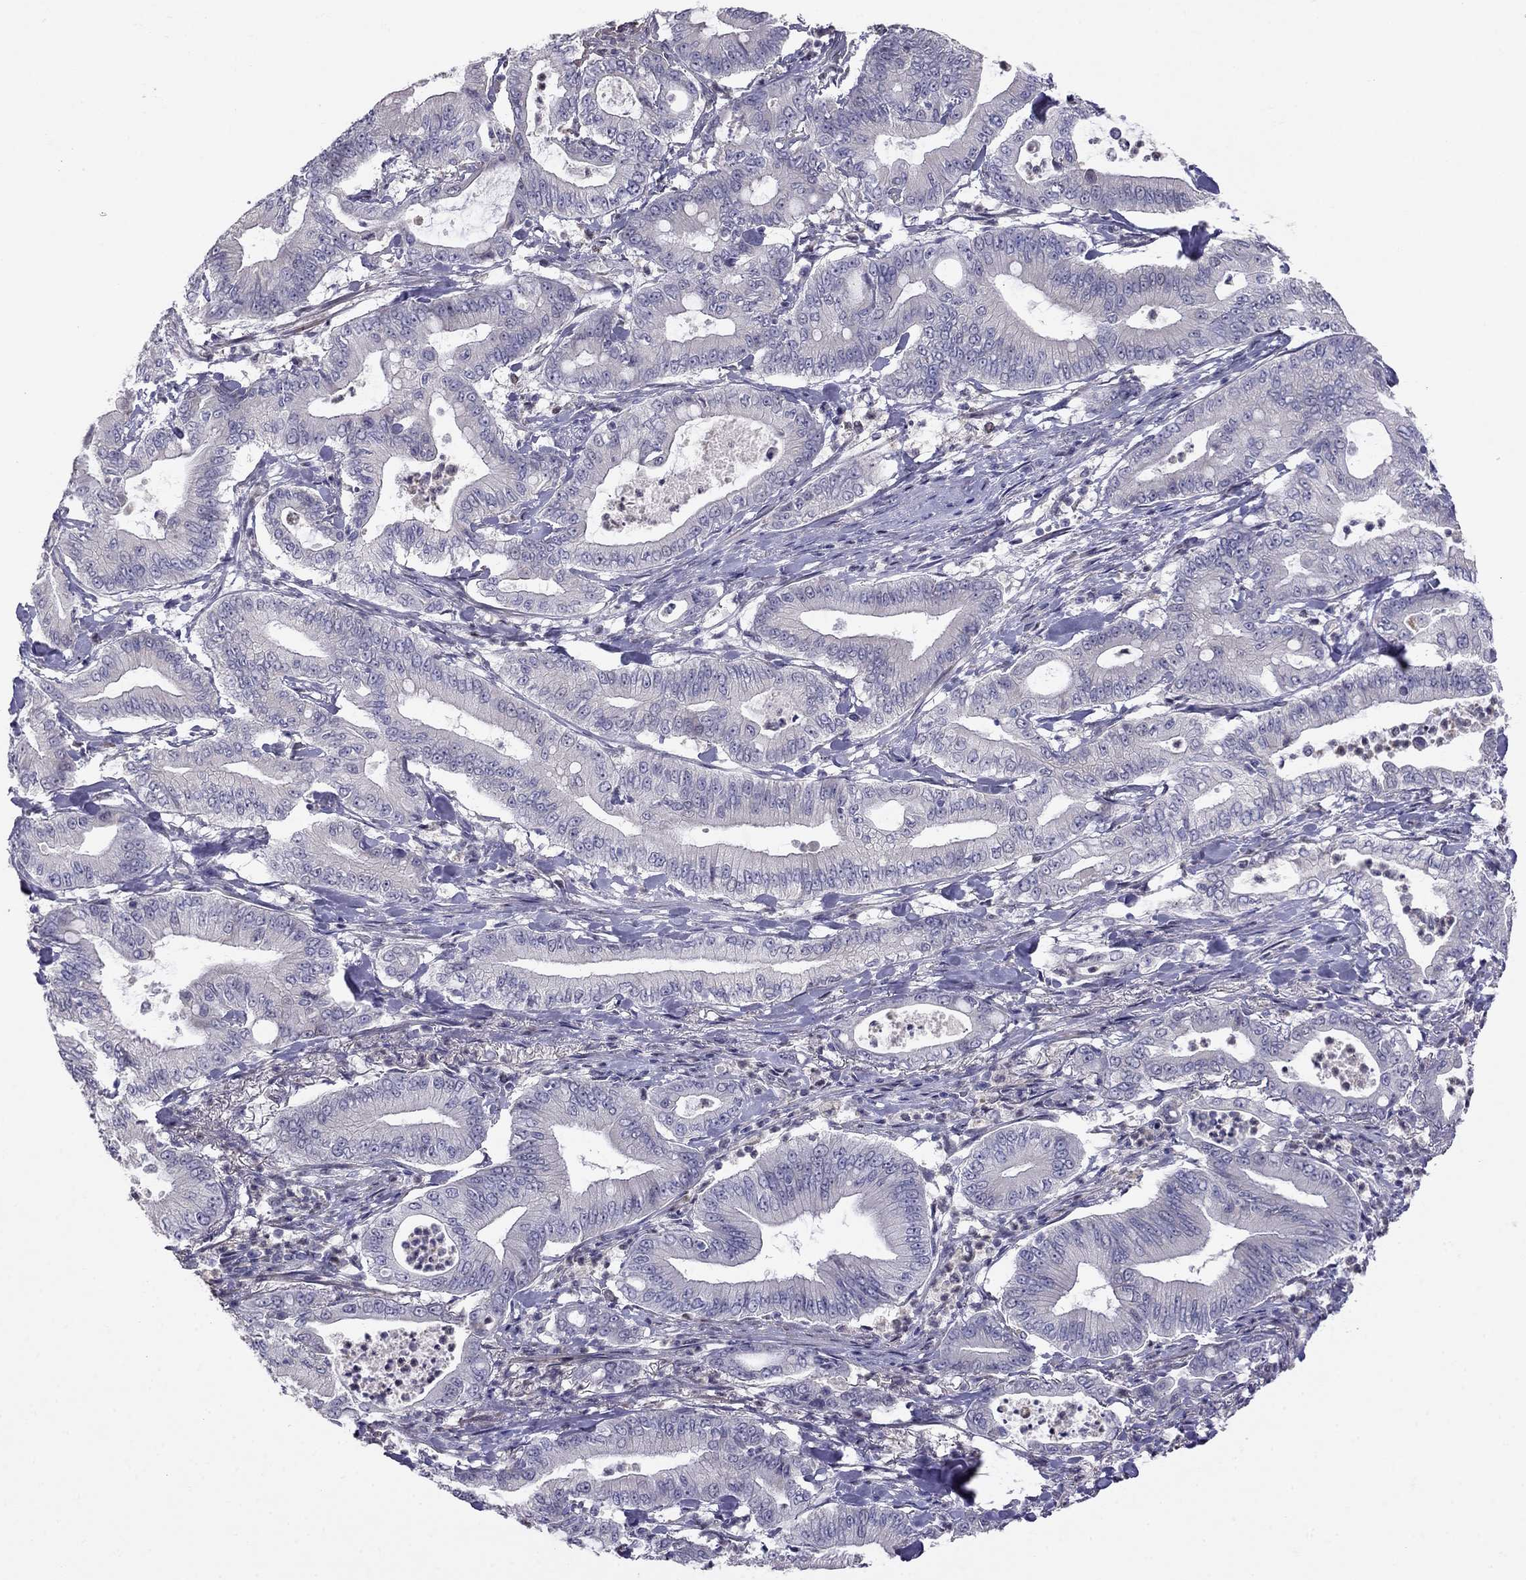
{"staining": {"intensity": "negative", "quantity": "none", "location": "none"}, "tissue": "pancreatic cancer", "cell_type": "Tumor cells", "image_type": "cancer", "snomed": [{"axis": "morphology", "description": "Adenocarcinoma, NOS"}, {"axis": "topography", "description": "Pancreas"}], "caption": "Immunohistochemical staining of human pancreatic cancer reveals no significant staining in tumor cells.", "gene": "LRRC39", "patient": {"sex": "male", "age": 71}}